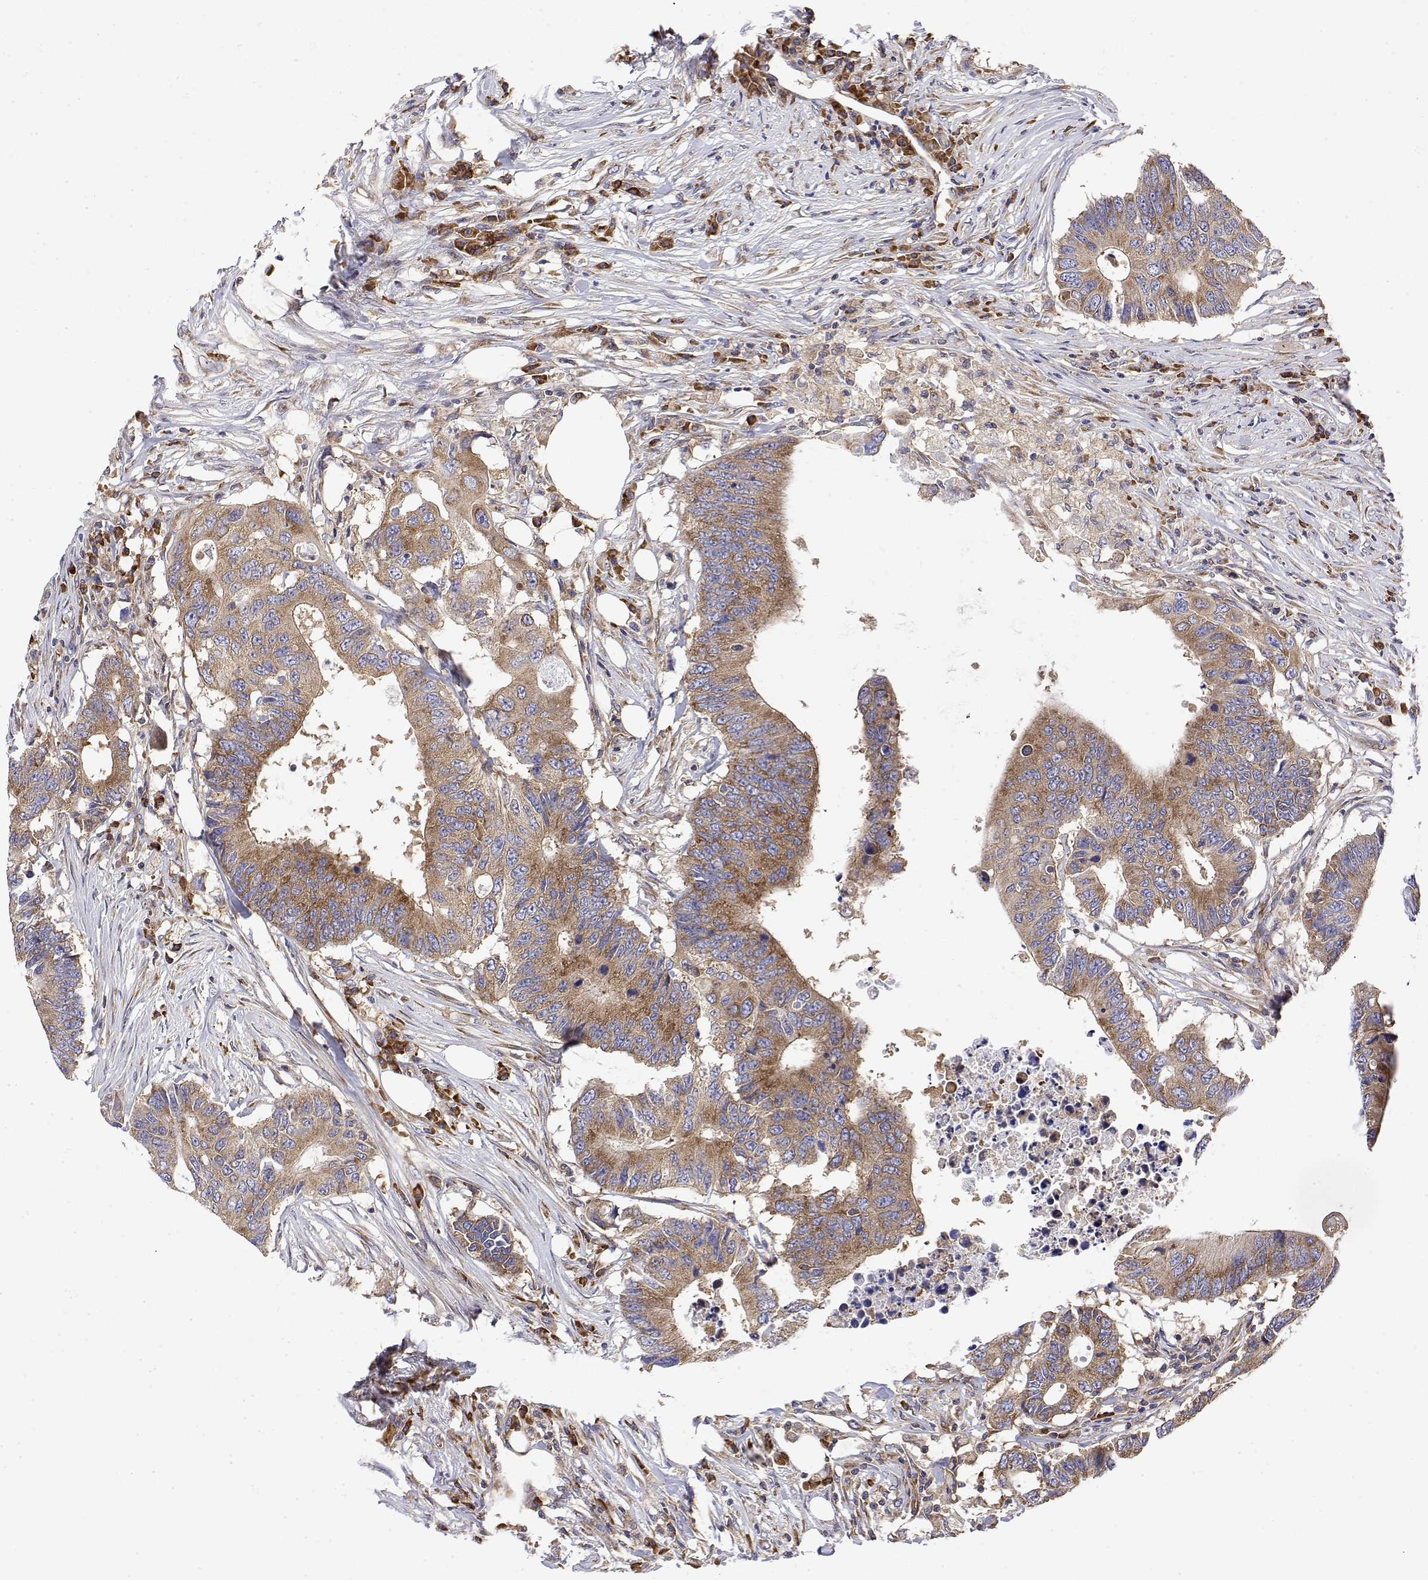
{"staining": {"intensity": "moderate", "quantity": "25%-75%", "location": "cytoplasmic/membranous"}, "tissue": "colorectal cancer", "cell_type": "Tumor cells", "image_type": "cancer", "snomed": [{"axis": "morphology", "description": "Adenocarcinoma, NOS"}, {"axis": "topography", "description": "Colon"}], "caption": "Human colorectal adenocarcinoma stained for a protein (brown) displays moderate cytoplasmic/membranous positive expression in approximately 25%-75% of tumor cells.", "gene": "EEF1G", "patient": {"sex": "male", "age": 71}}